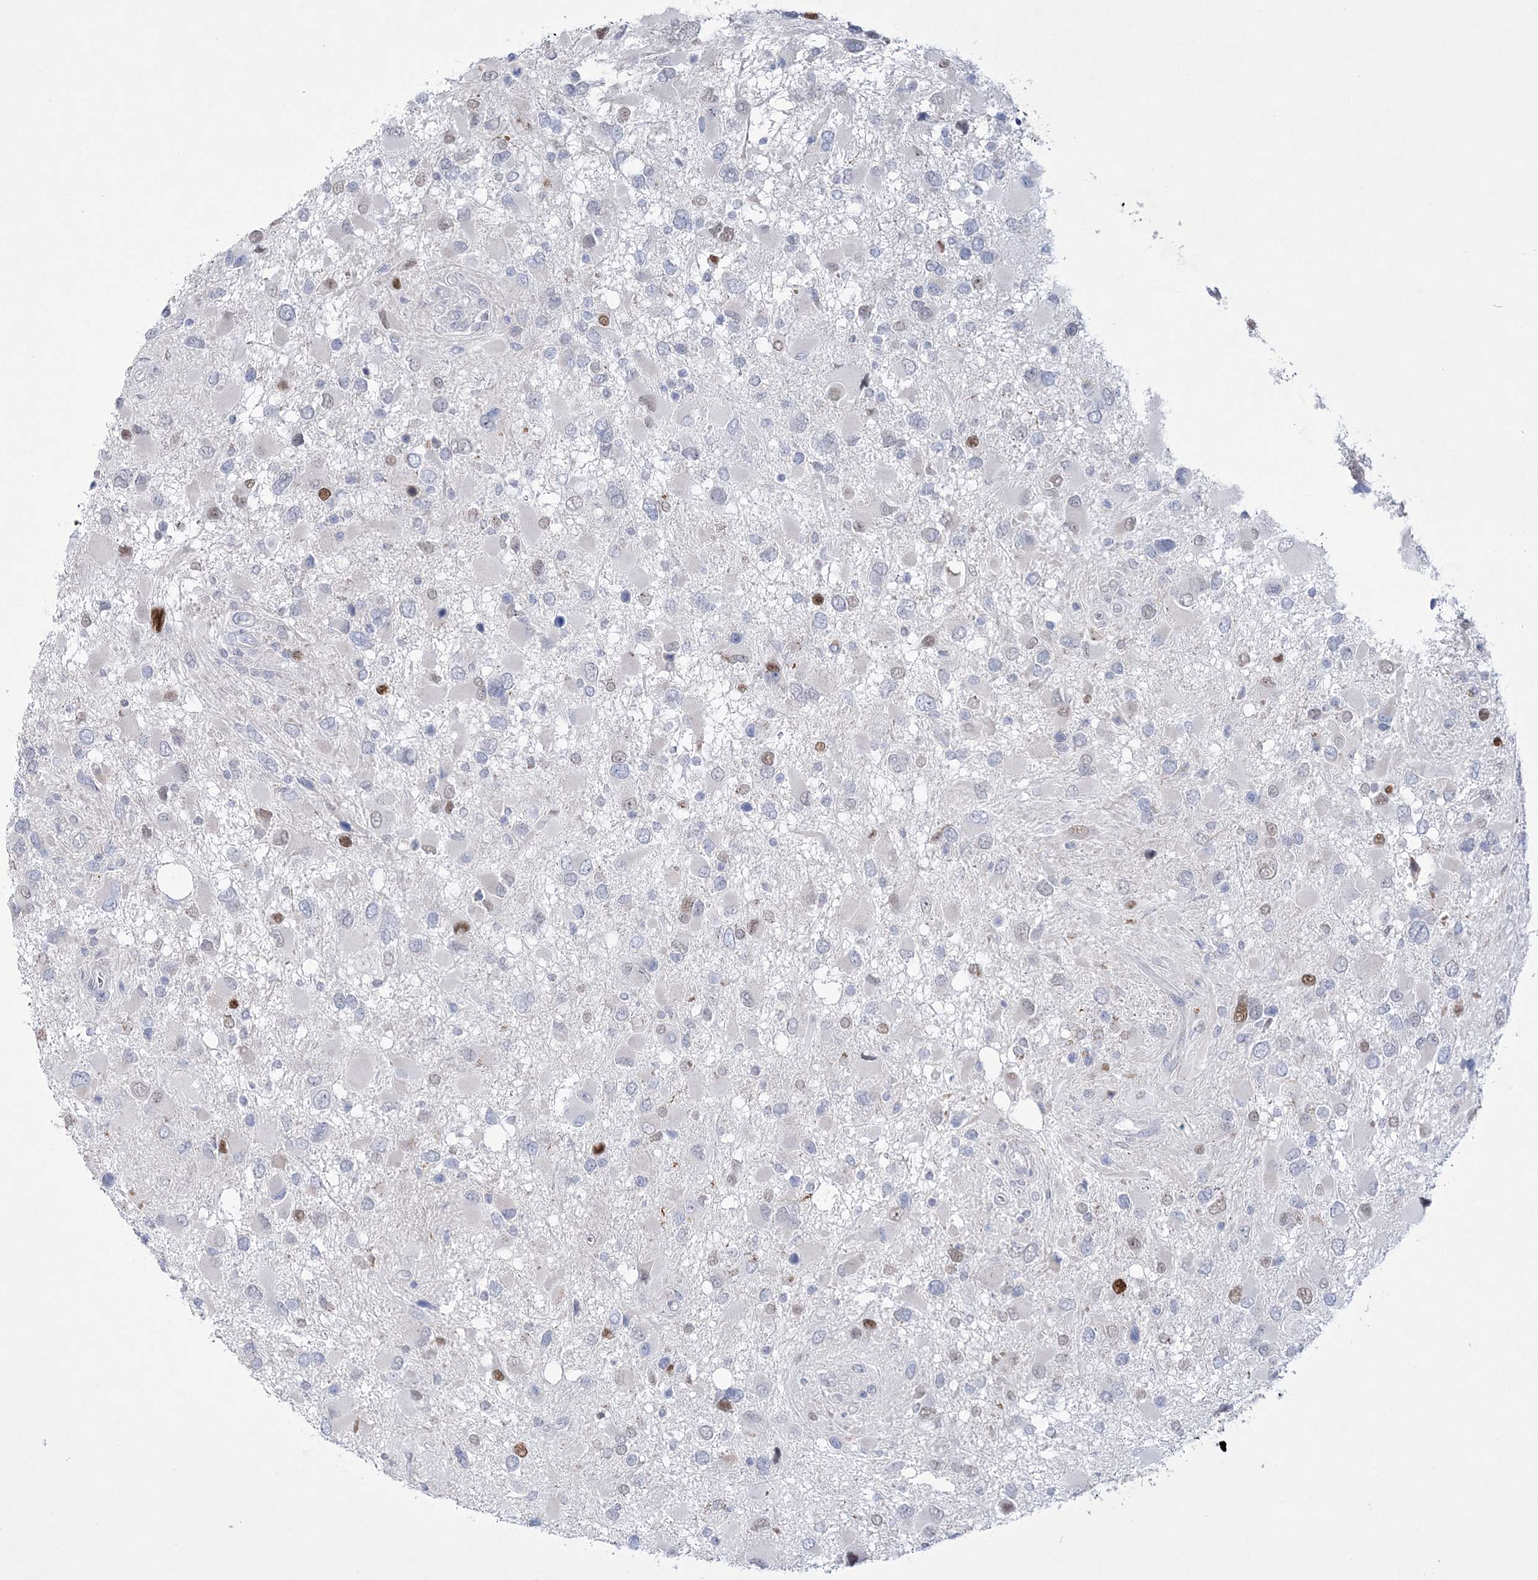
{"staining": {"intensity": "moderate", "quantity": "<25%", "location": "nuclear"}, "tissue": "glioma", "cell_type": "Tumor cells", "image_type": "cancer", "snomed": [{"axis": "morphology", "description": "Glioma, malignant, High grade"}, {"axis": "topography", "description": "Brain"}], "caption": "IHC staining of malignant glioma (high-grade), which reveals low levels of moderate nuclear positivity in approximately <25% of tumor cells indicating moderate nuclear protein positivity. The staining was performed using DAB (brown) for protein detection and nuclei were counterstained in hematoxylin (blue).", "gene": "WDR27", "patient": {"sex": "male", "age": 53}}